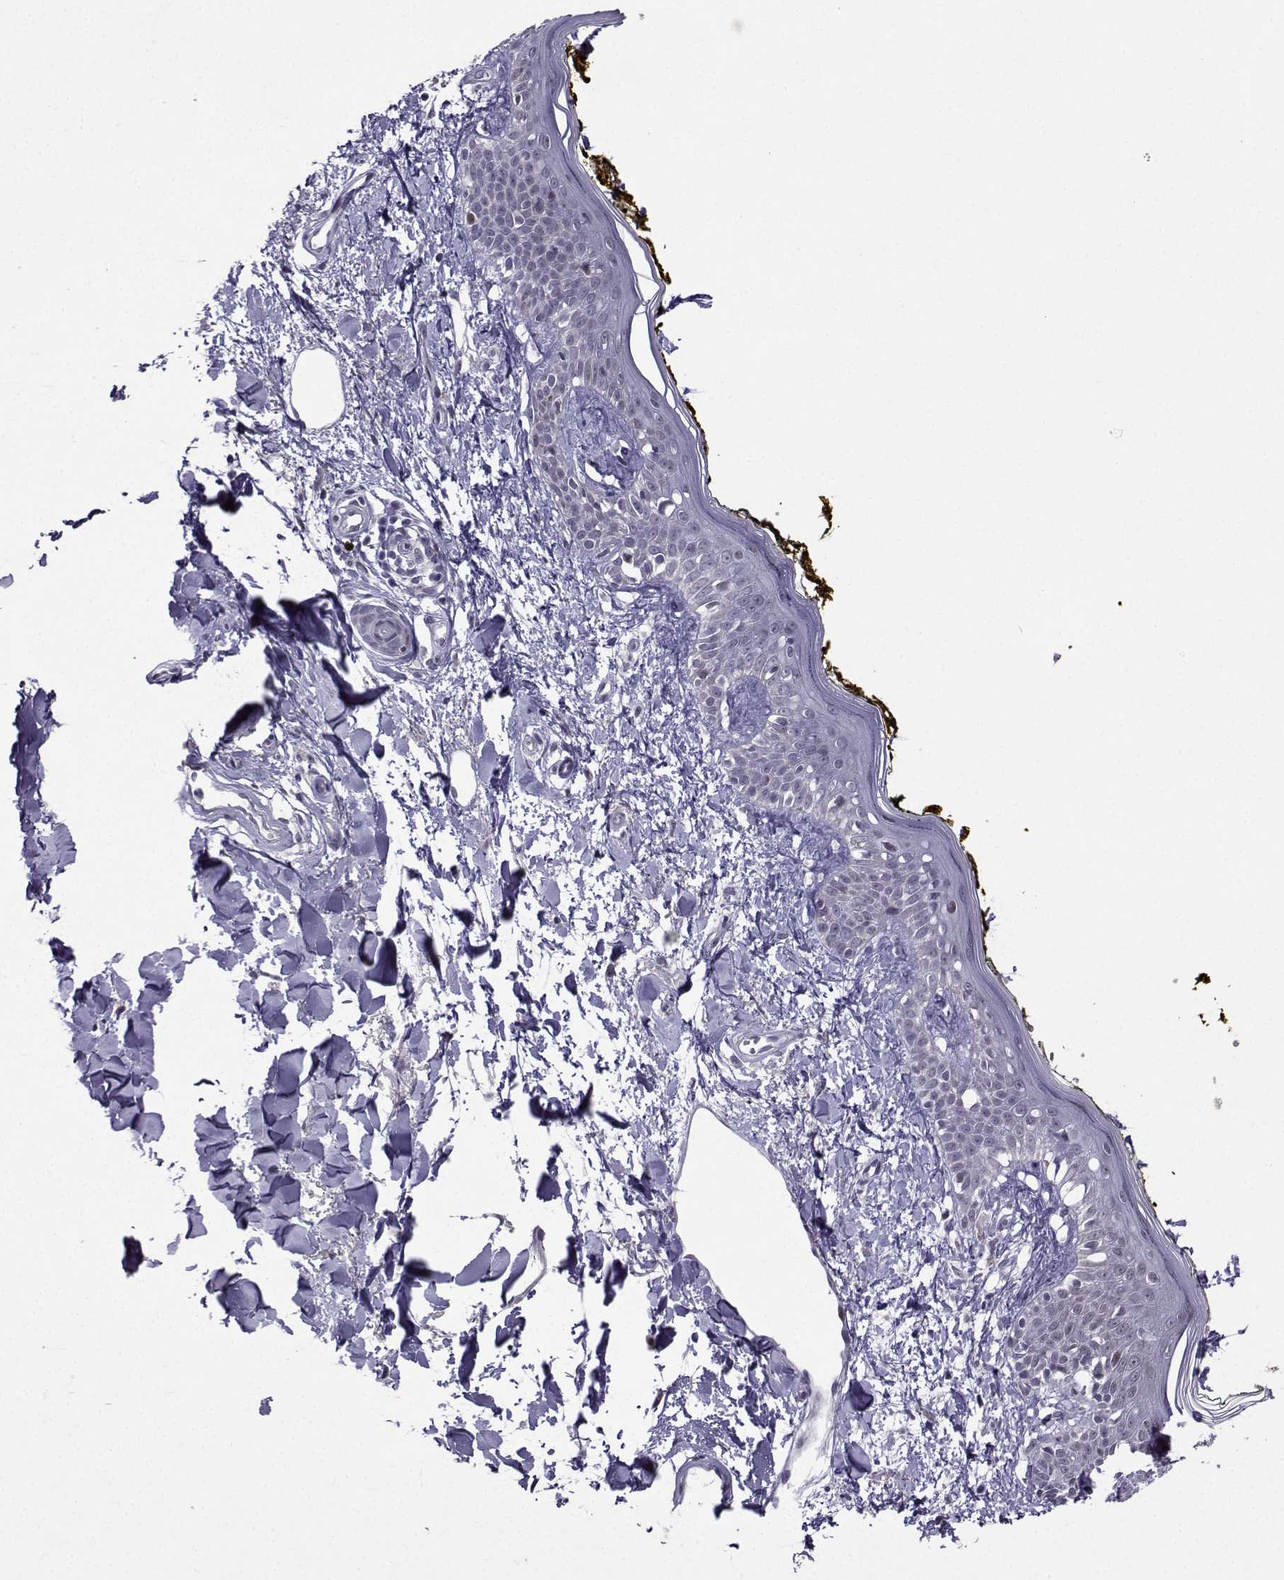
{"staining": {"intensity": "negative", "quantity": "none", "location": "none"}, "tissue": "skin", "cell_type": "Fibroblasts", "image_type": "normal", "snomed": [{"axis": "morphology", "description": "Normal tissue, NOS"}, {"axis": "topography", "description": "Skin"}], "caption": "Fibroblasts show no significant staining in benign skin. (Stains: DAB (3,3'-diaminobenzidine) IHC with hematoxylin counter stain, Microscopy: brightfield microscopy at high magnification).", "gene": "FGF3", "patient": {"sex": "male", "age": 76}}